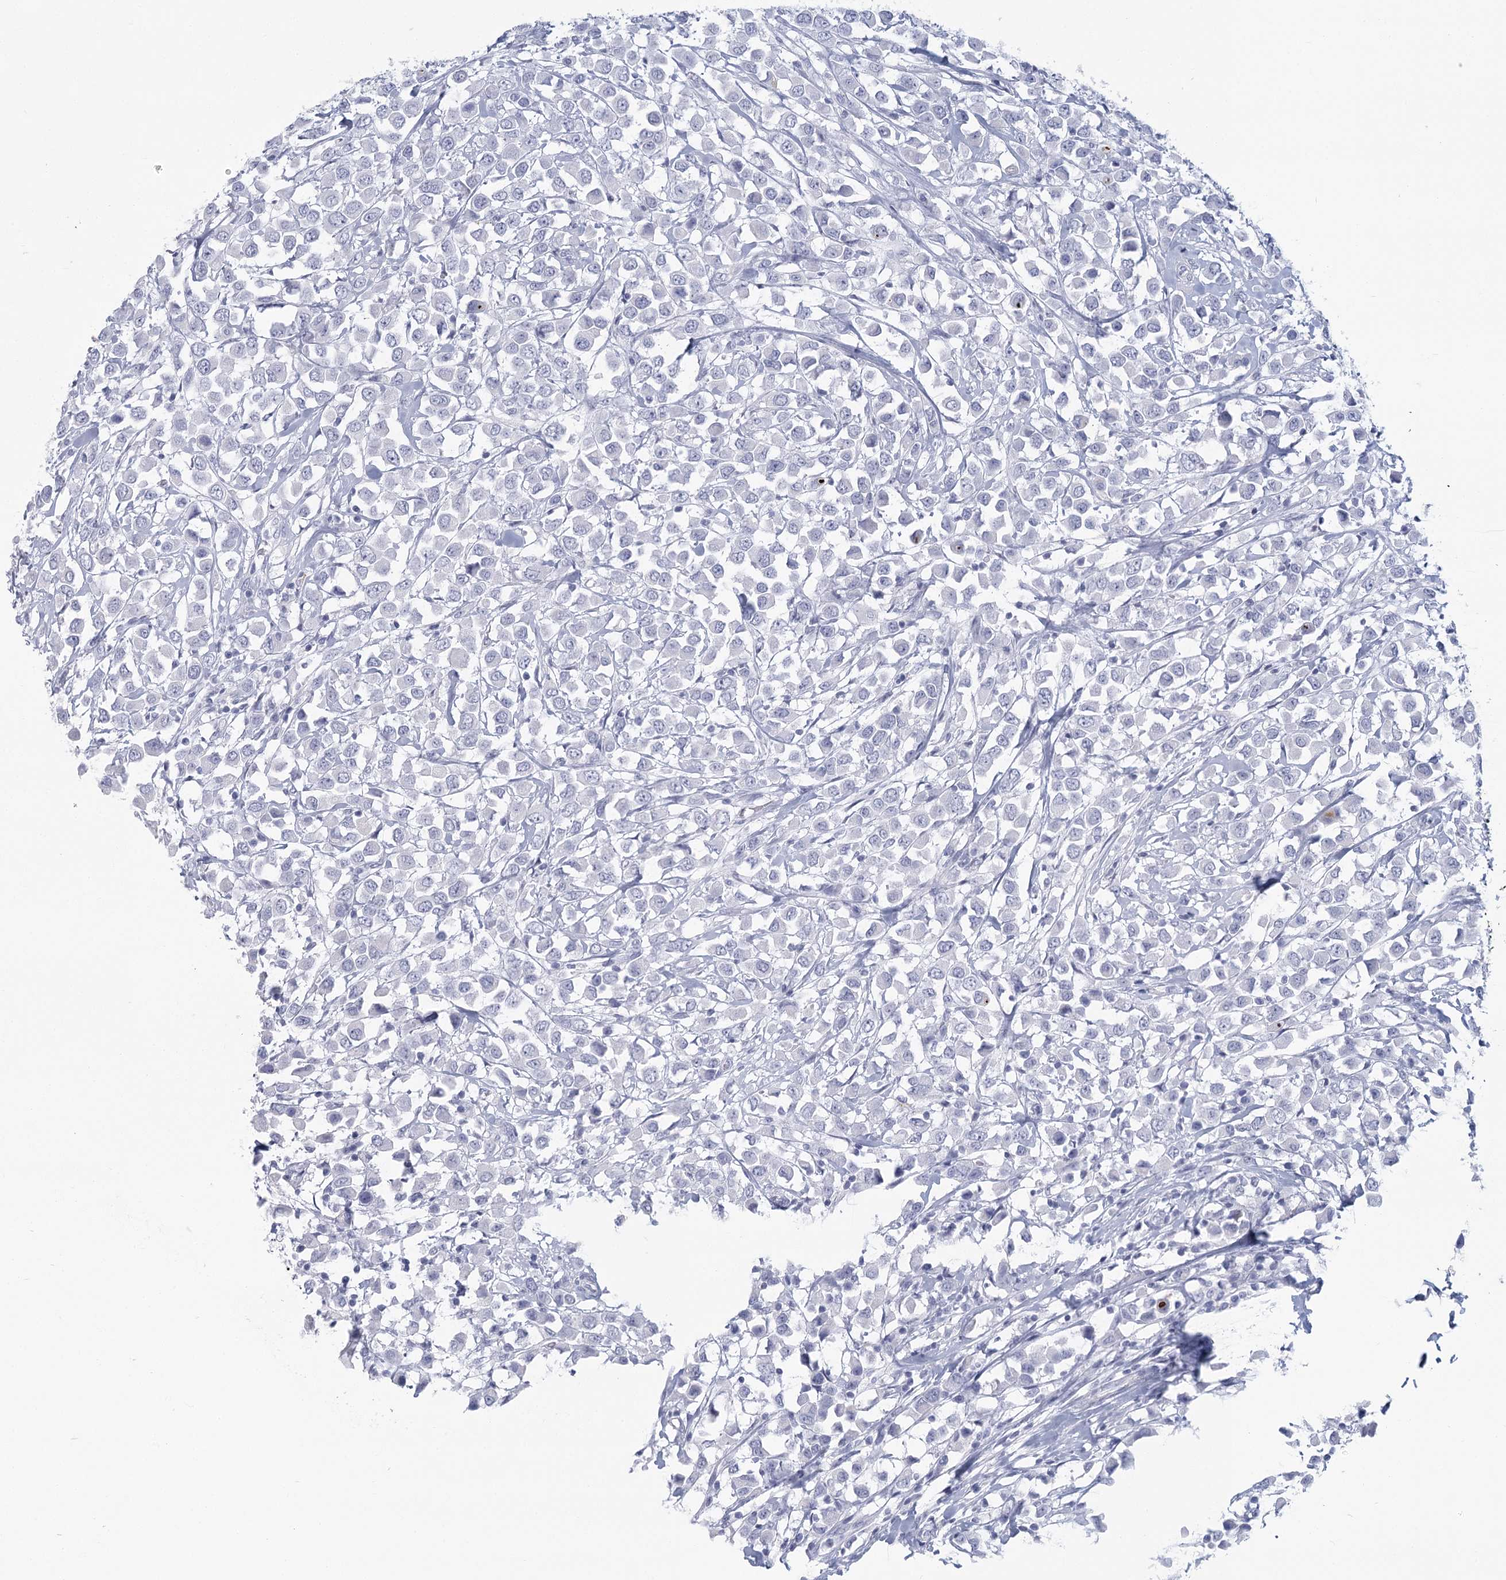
{"staining": {"intensity": "negative", "quantity": "none", "location": "none"}, "tissue": "breast cancer", "cell_type": "Tumor cells", "image_type": "cancer", "snomed": [{"axis": "morphology", "description": "Duct carcinoma"}, {"axis": "topography", "description": "Breast"}], "caption": "Photomicrograph shows no significant protein positivity in tumor cells of invasive ductal carcinoma (breast). (IHC, brightfield microscopy, high magnification).", "gene": "WNT8B", "patient": {"sex": "female", "age": 61}}